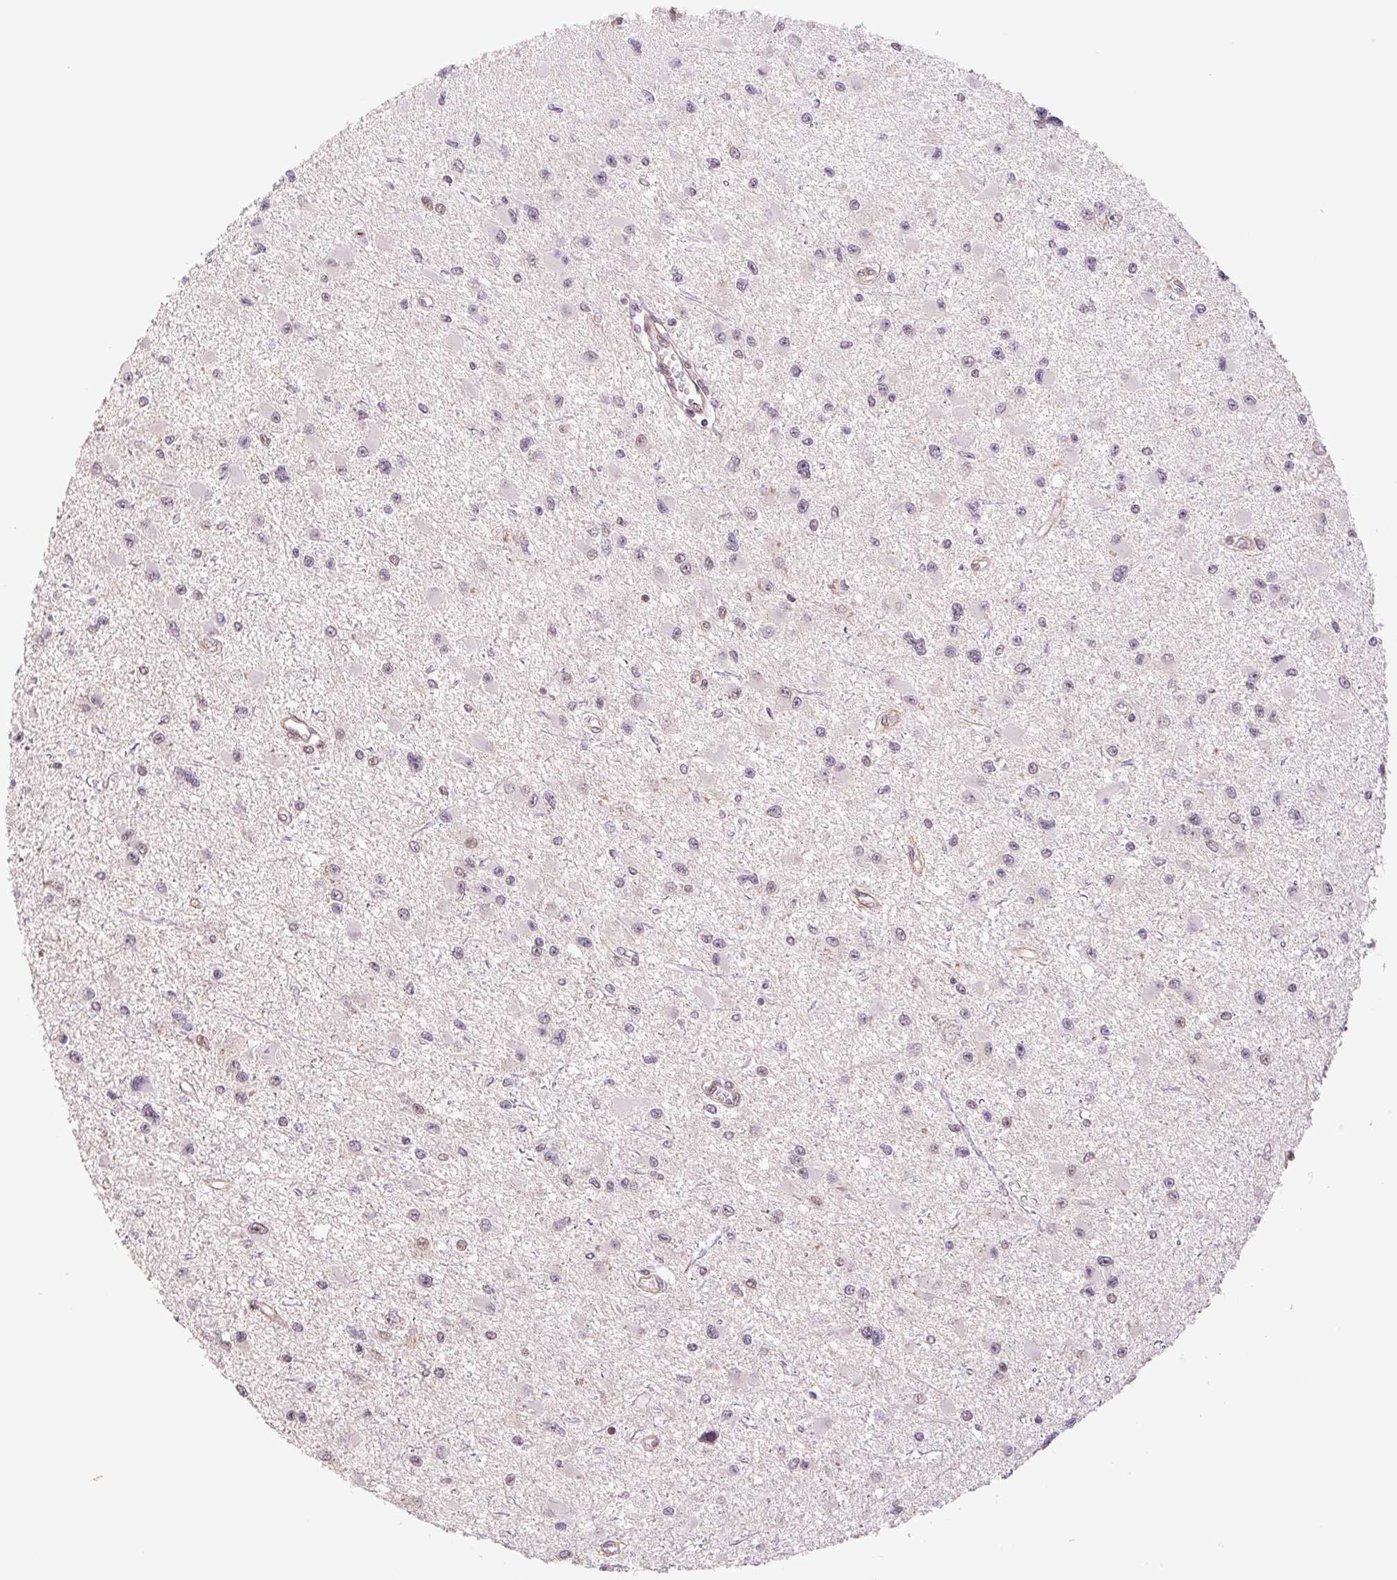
{"staining": {"intensity": "negative", "quantity": "none", "location": "none"}, "tissue": "glioma", "cell_type": "Tumor cells", "image_type": "cancer", "snomed": [{"axis": "morphology", "description": "Glioma, malignant, High grade"}, {"axis": "topography", "description": "Brain"}], "caption": "Malignant glioma (high-grade) was stained to show a protein in brown. There is no significant staining in tumor cells.", "gene": "CWC25", "patient": {"sex": "male", "age": 54}}